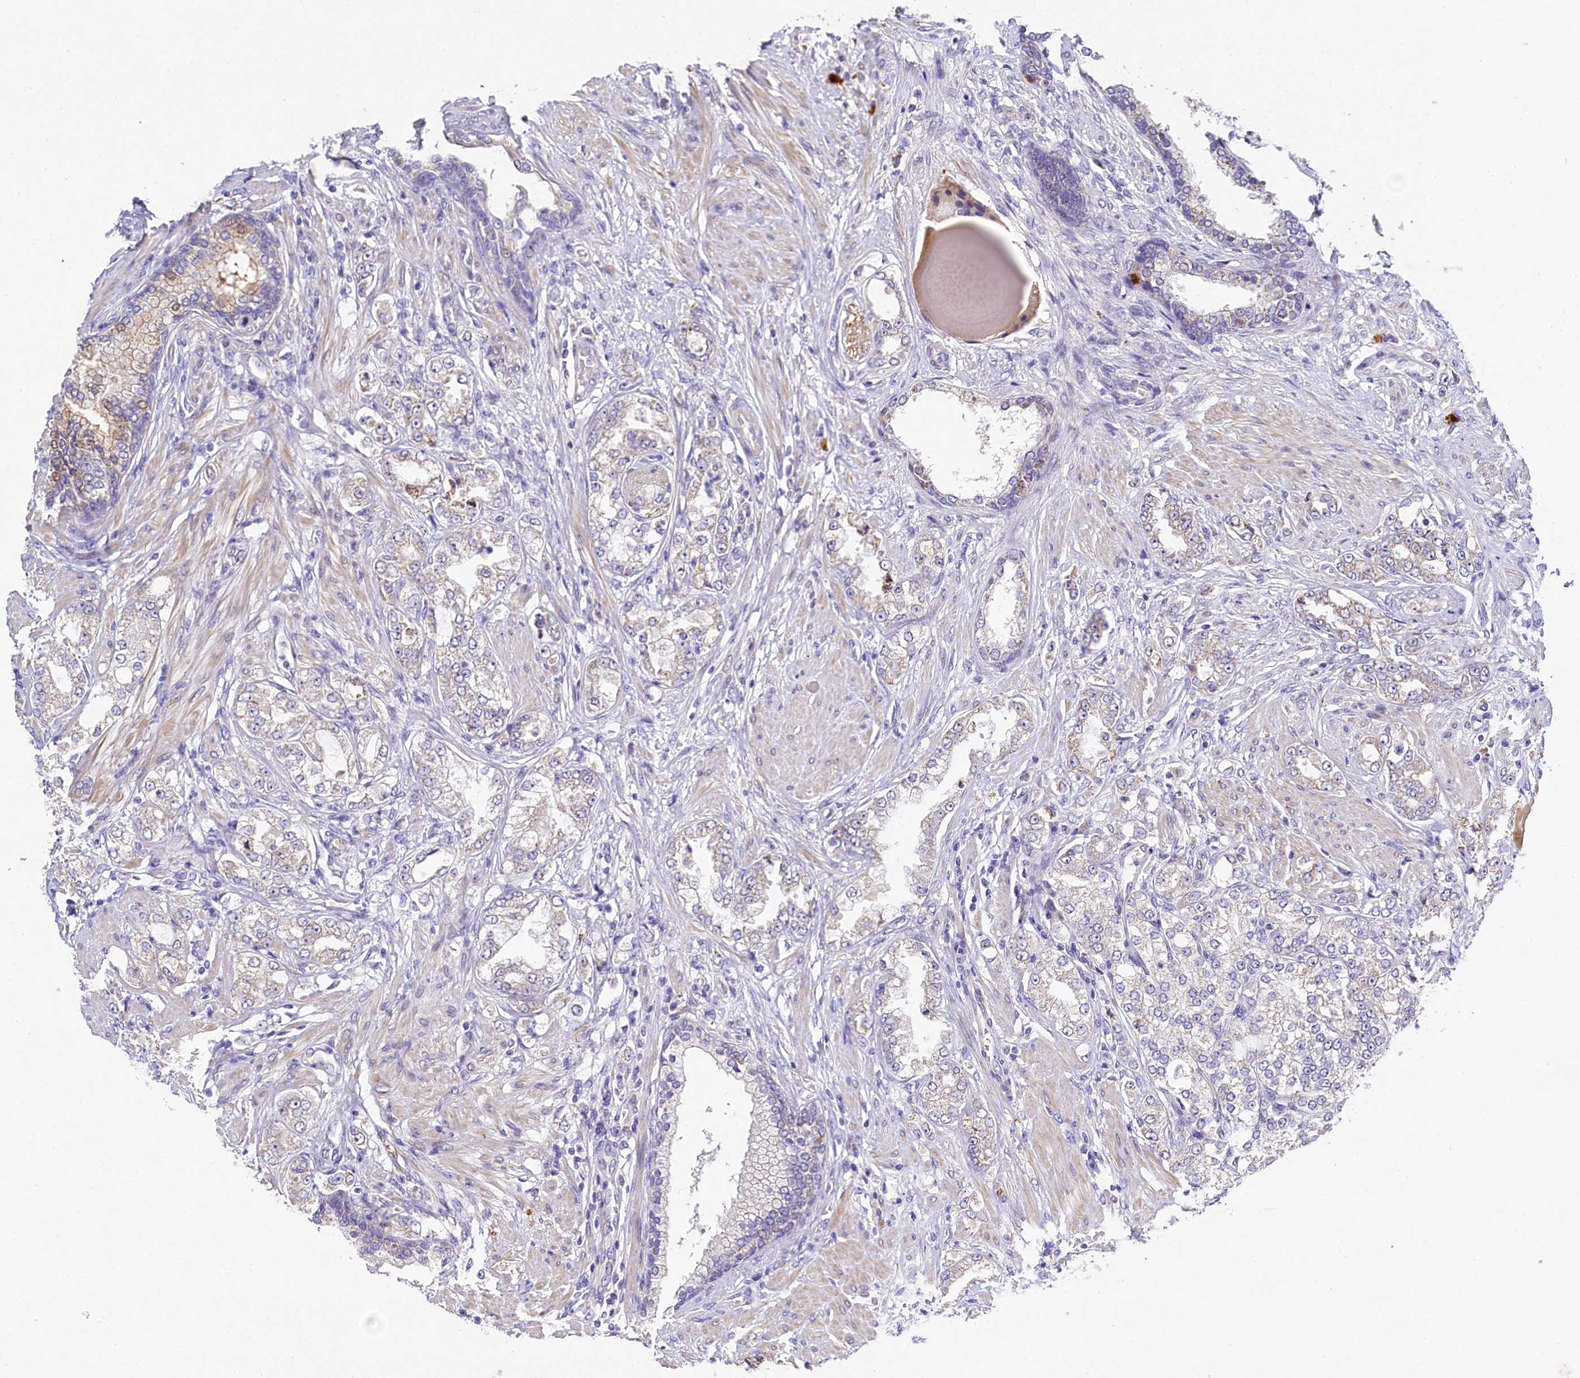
{"staining": {"intensity": "negative", "quantity": "none", "location": "none"}, "tissue": "prostate cancer", "cell_type": "Tumor cells", "image_type": "cancer", "snomed": [{"axis": "morphology", "description": "Adenocarcinoma, High grade"}, {"axis": "topography", "description": "Prostate"}], "caption": "High magnification brightfield microscopy of prostate cancer stained with DAB (brown) and counterstained with hematoxylin (blue): tumor cells show no significant positivity.", "gene": "FXYD6", "patient": {"sex": "male", "age": 64}}